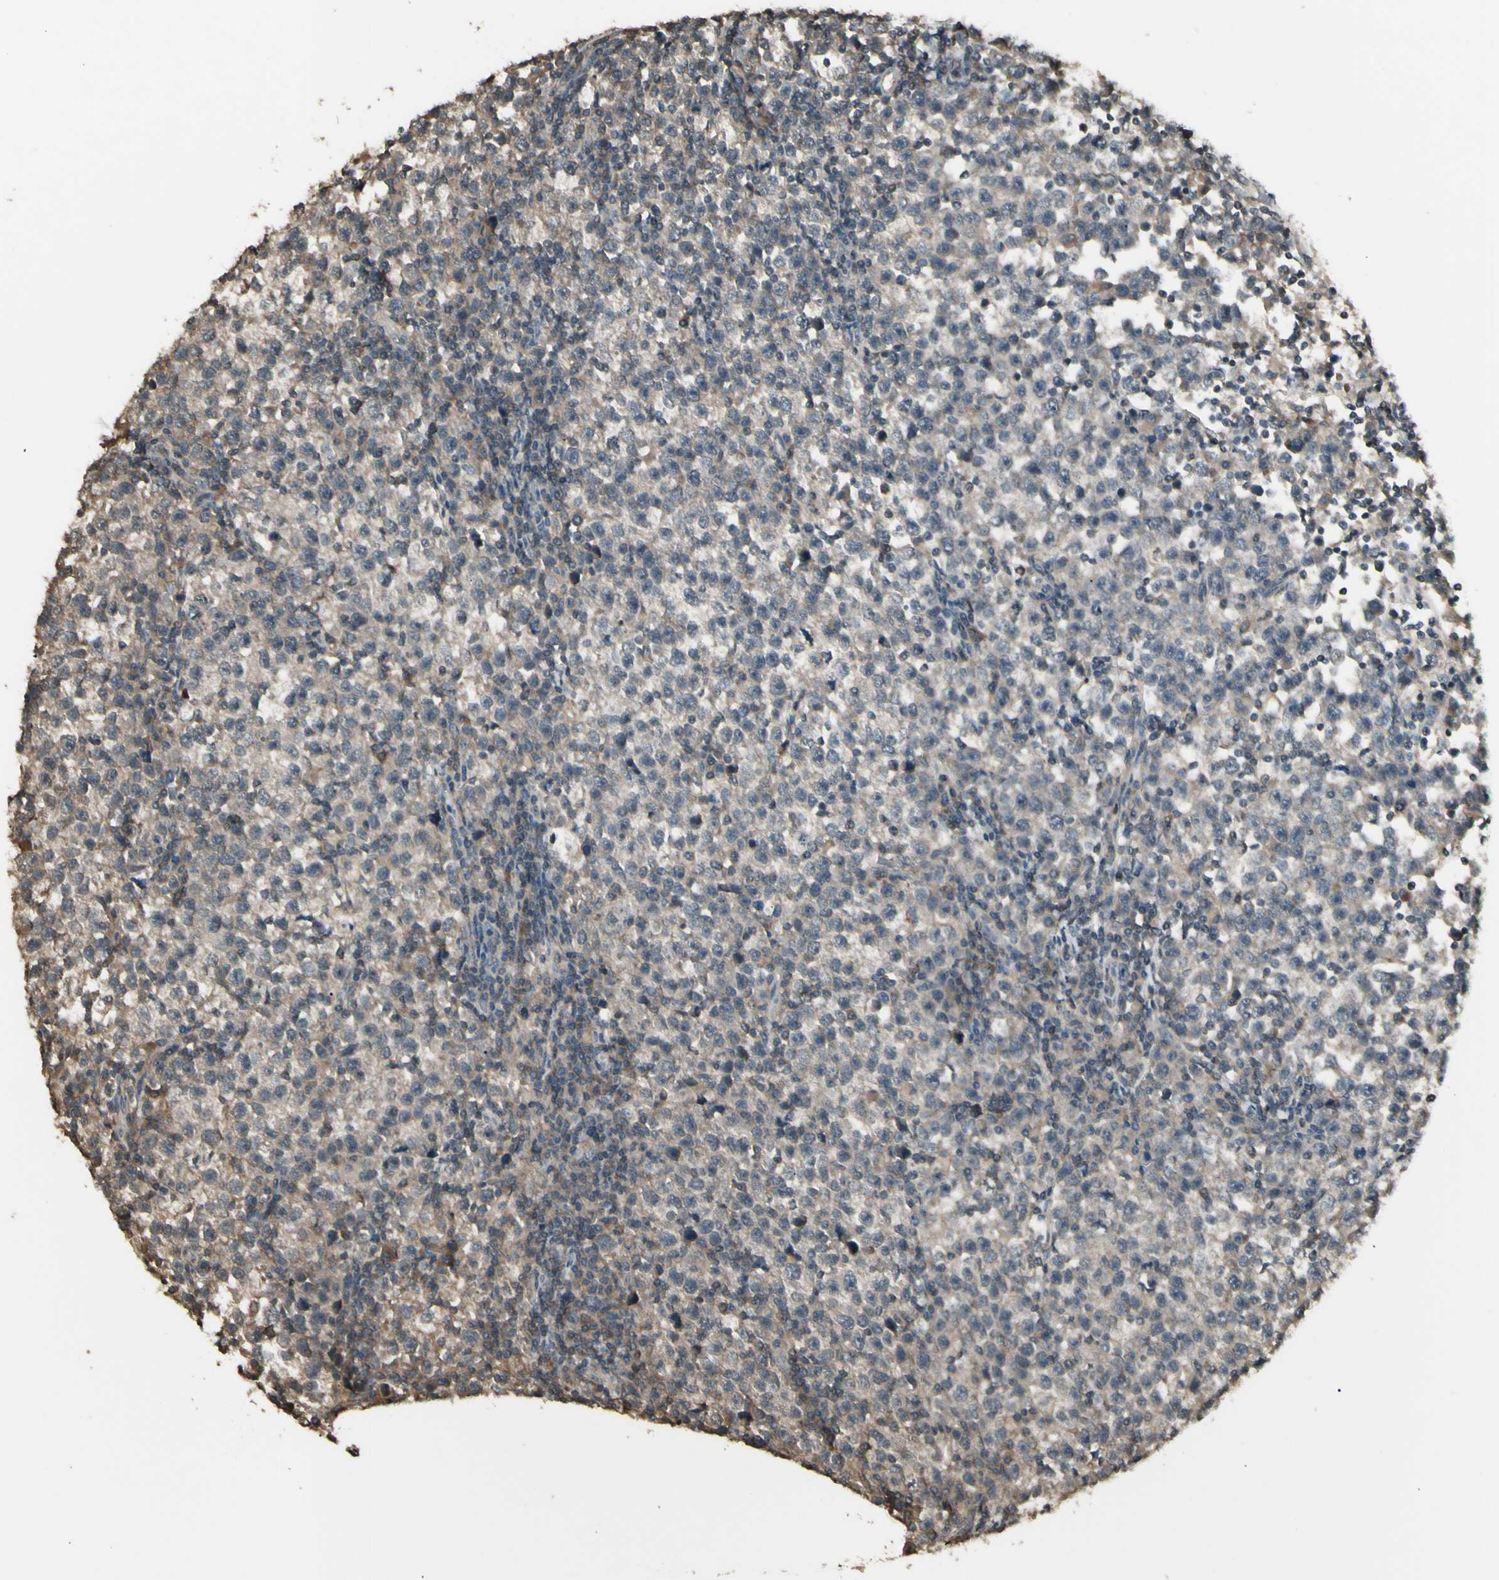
{"staining": {"intensity": "weak", "quantity": ">75%", "location": "cytoplasmic/membranous"}, "tissue": "testis cancer", "cell_type": "Tumor cells", "image_type": "cancer", "snomed": [{"axis": "morphology", "description": "Seminoma, NOS"}, {"axis": "topography", "description": "Testis"}], "caption": "A photomicrograph of testis cancer stained for a protein exhibits weak cytoplasmic/membranous brown staining in tumor cells. (Stains: DAB (3,3'-diaminobenzidine) in brown, nuclei in blue, Microscopy: brightfield microscopy at high magnification).", "gene": "GNAS", "patient": {"sex": "male", "age": 43}}